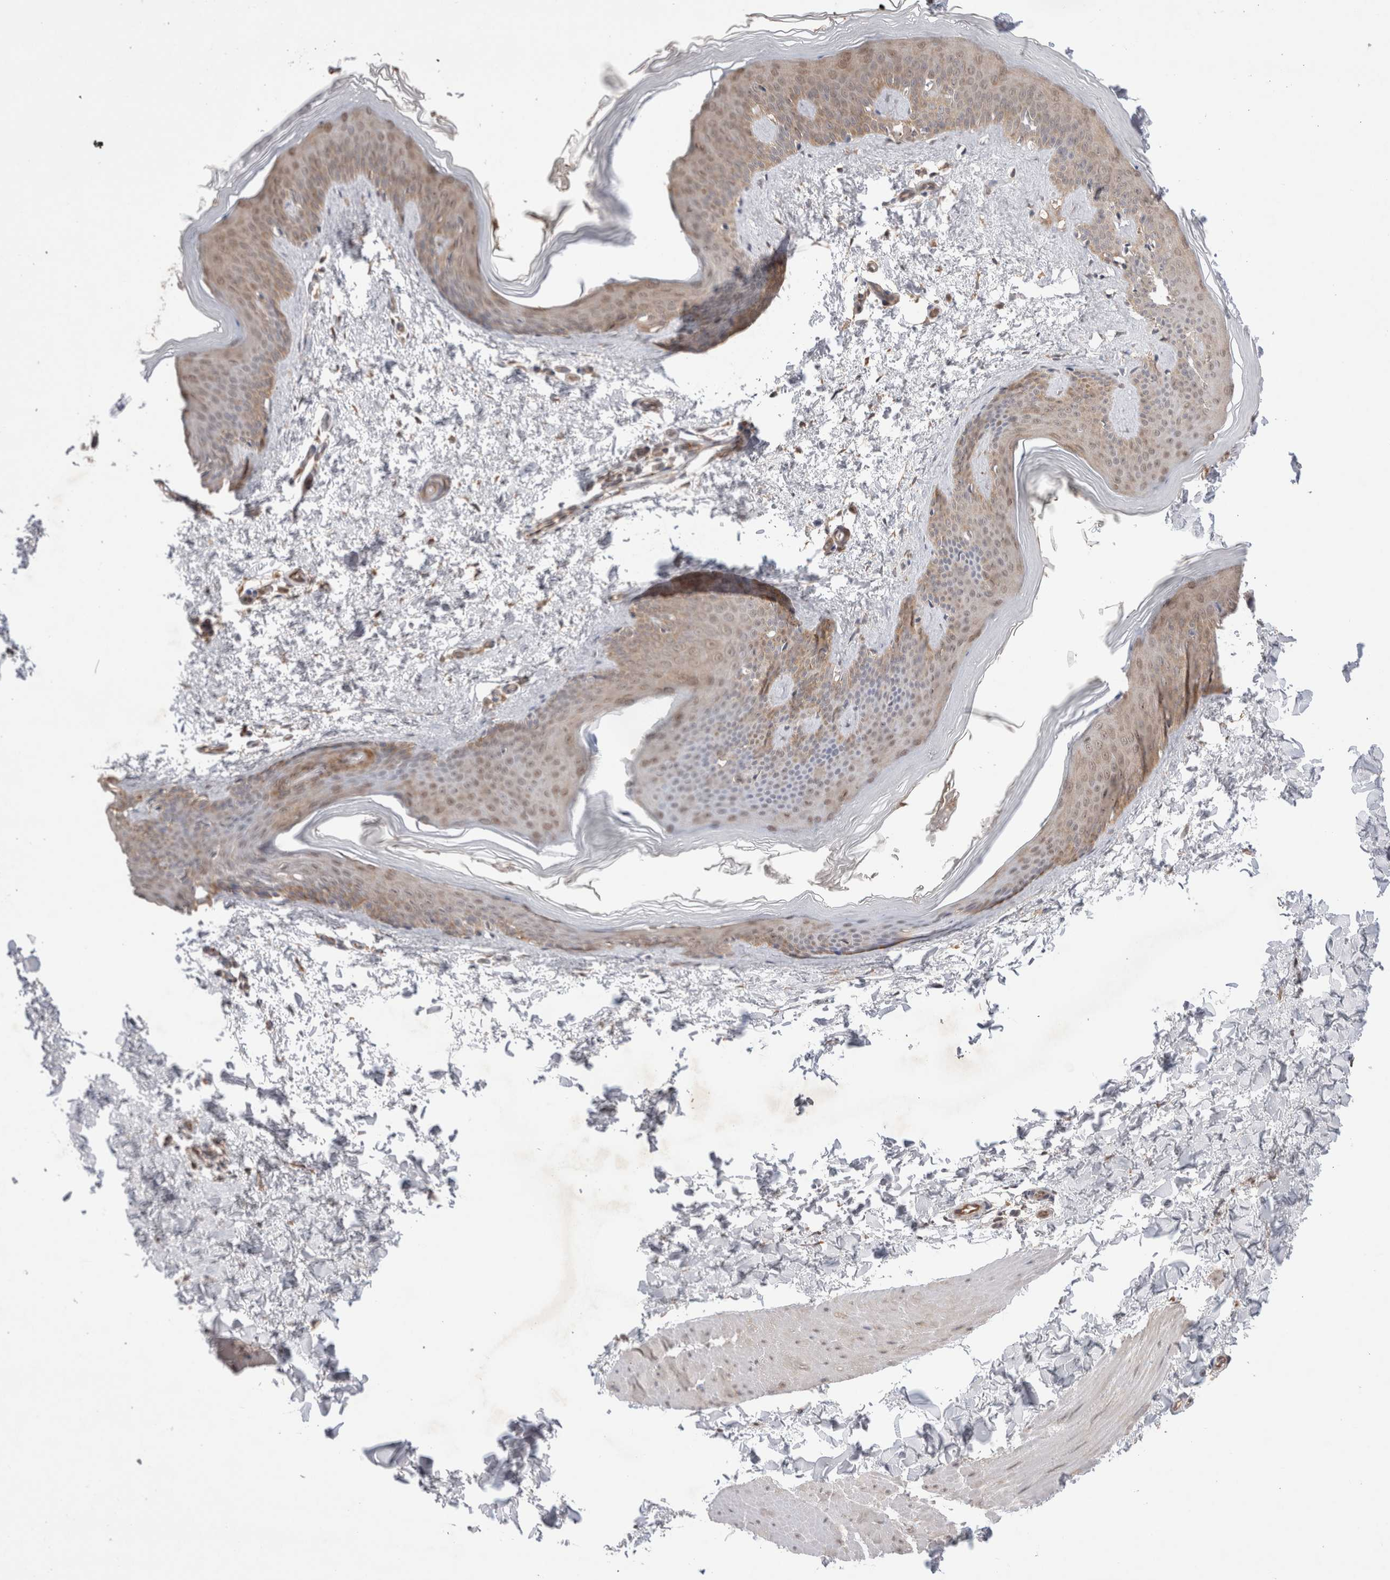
{"staining": {"intensity": "moderate", "quantity": ">75%", "location": "cytoplasmic/membranous"}, "tissue": "skin", "cell_type": "Fibroblasts", "image_type": "normal", "snomed": [{"axis": "morphology", "description": "Normal tissue, NOS"}, {"axis": "topography", "description": "Skin"}], "caption": "Unremarkable skin was stained to show a protein in brown. There is medium levels of moderate cytoplasmic/membranous staining in approximately >75% of fibroblasts.", "gene": "EIF3E", "patient": {"sex": "female", "age": 27}}